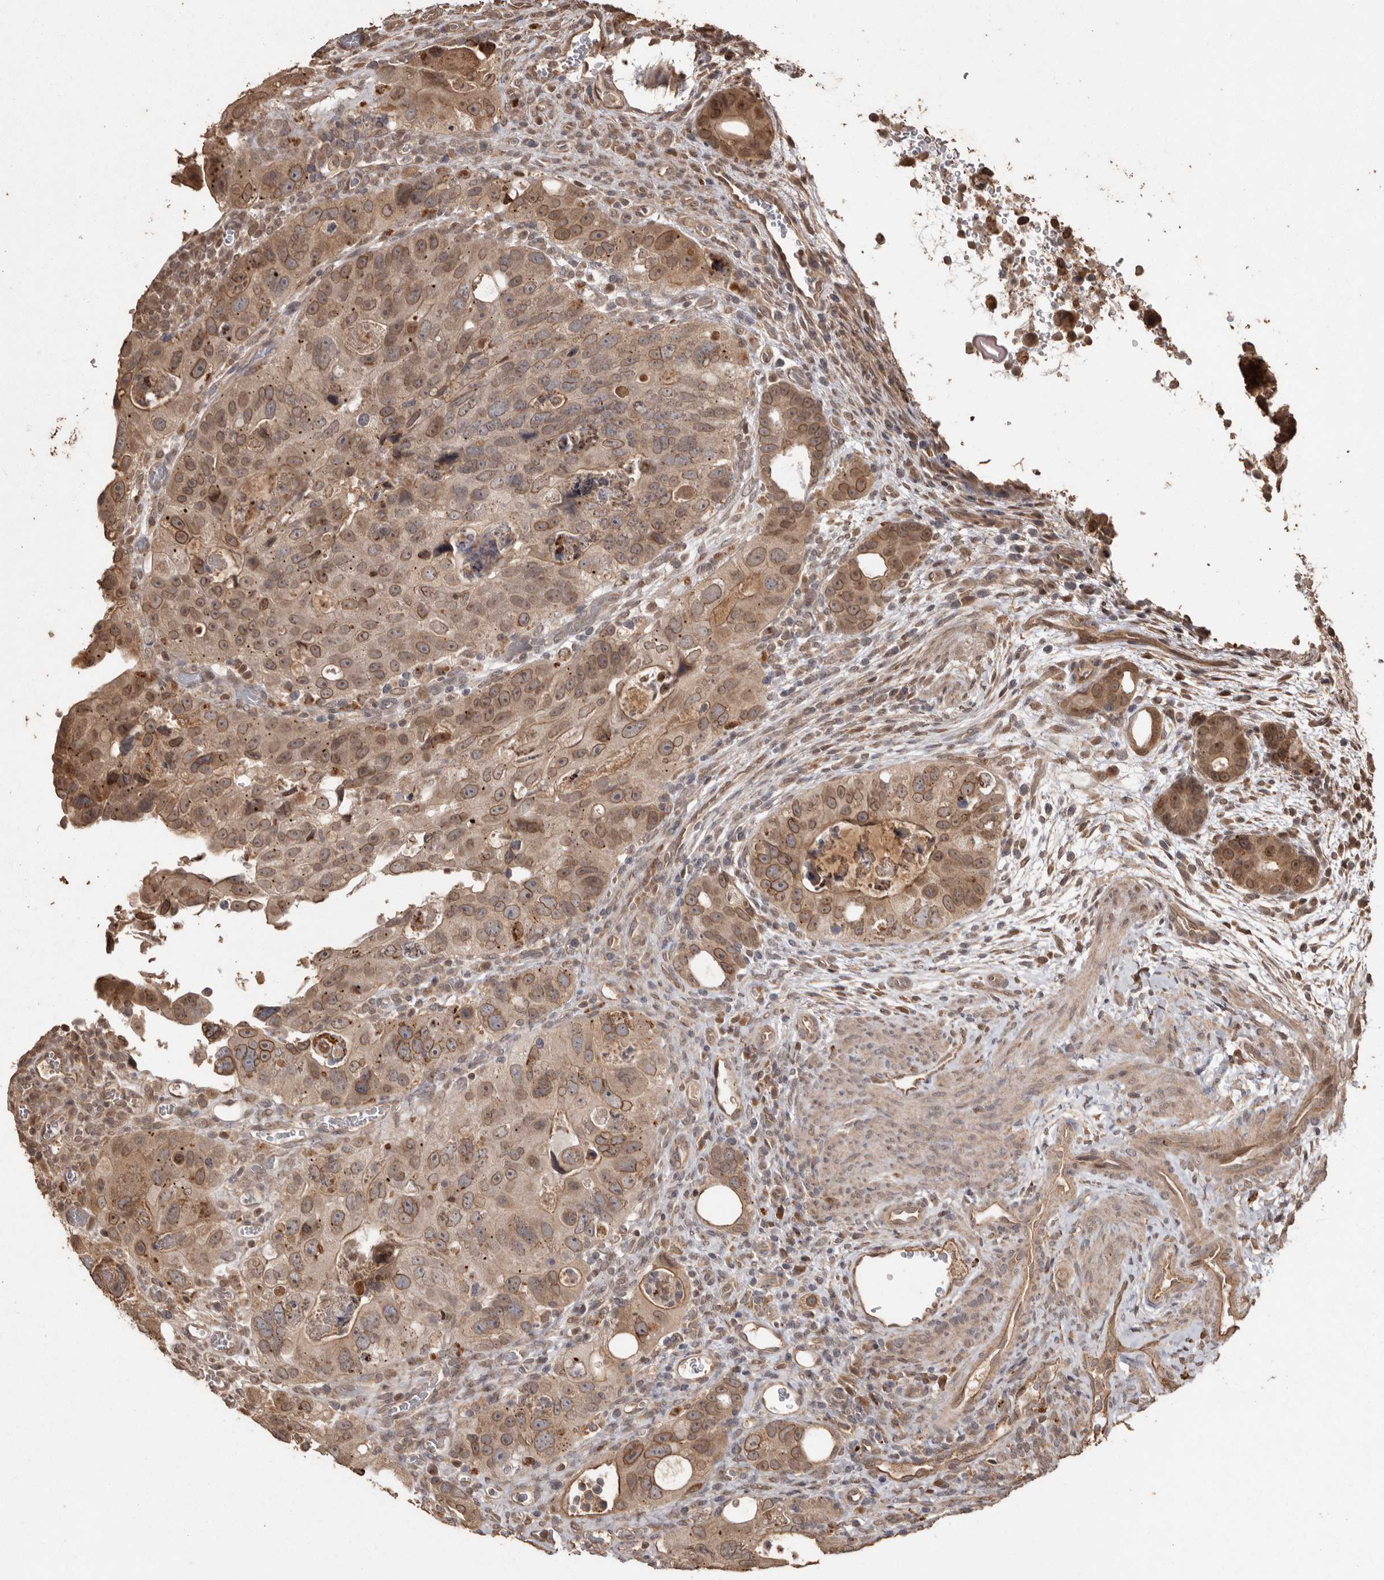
{"staining": {"intensity": "moderate", "quantity": ">75%", "location": "nuclear"}, "tissue": "colorectal cancer", "cell_type": "Tumor cells", "image_type": "cancer", "snomed": [{"axis": "morphology", "description": "Adenocarcinoma, NOS"}, {"axis": "topography", "description": "Rectum"}], "caption": "IHC (DAB (3,3'-diaminobenzidine)) staining of colorectal cancer (adenocarcinoma) demonstrates moderate nuclear protein staining in about >75% of tumor cells.", "gene": "NUP43", "patient": {"sex": "male", "age": 59}}